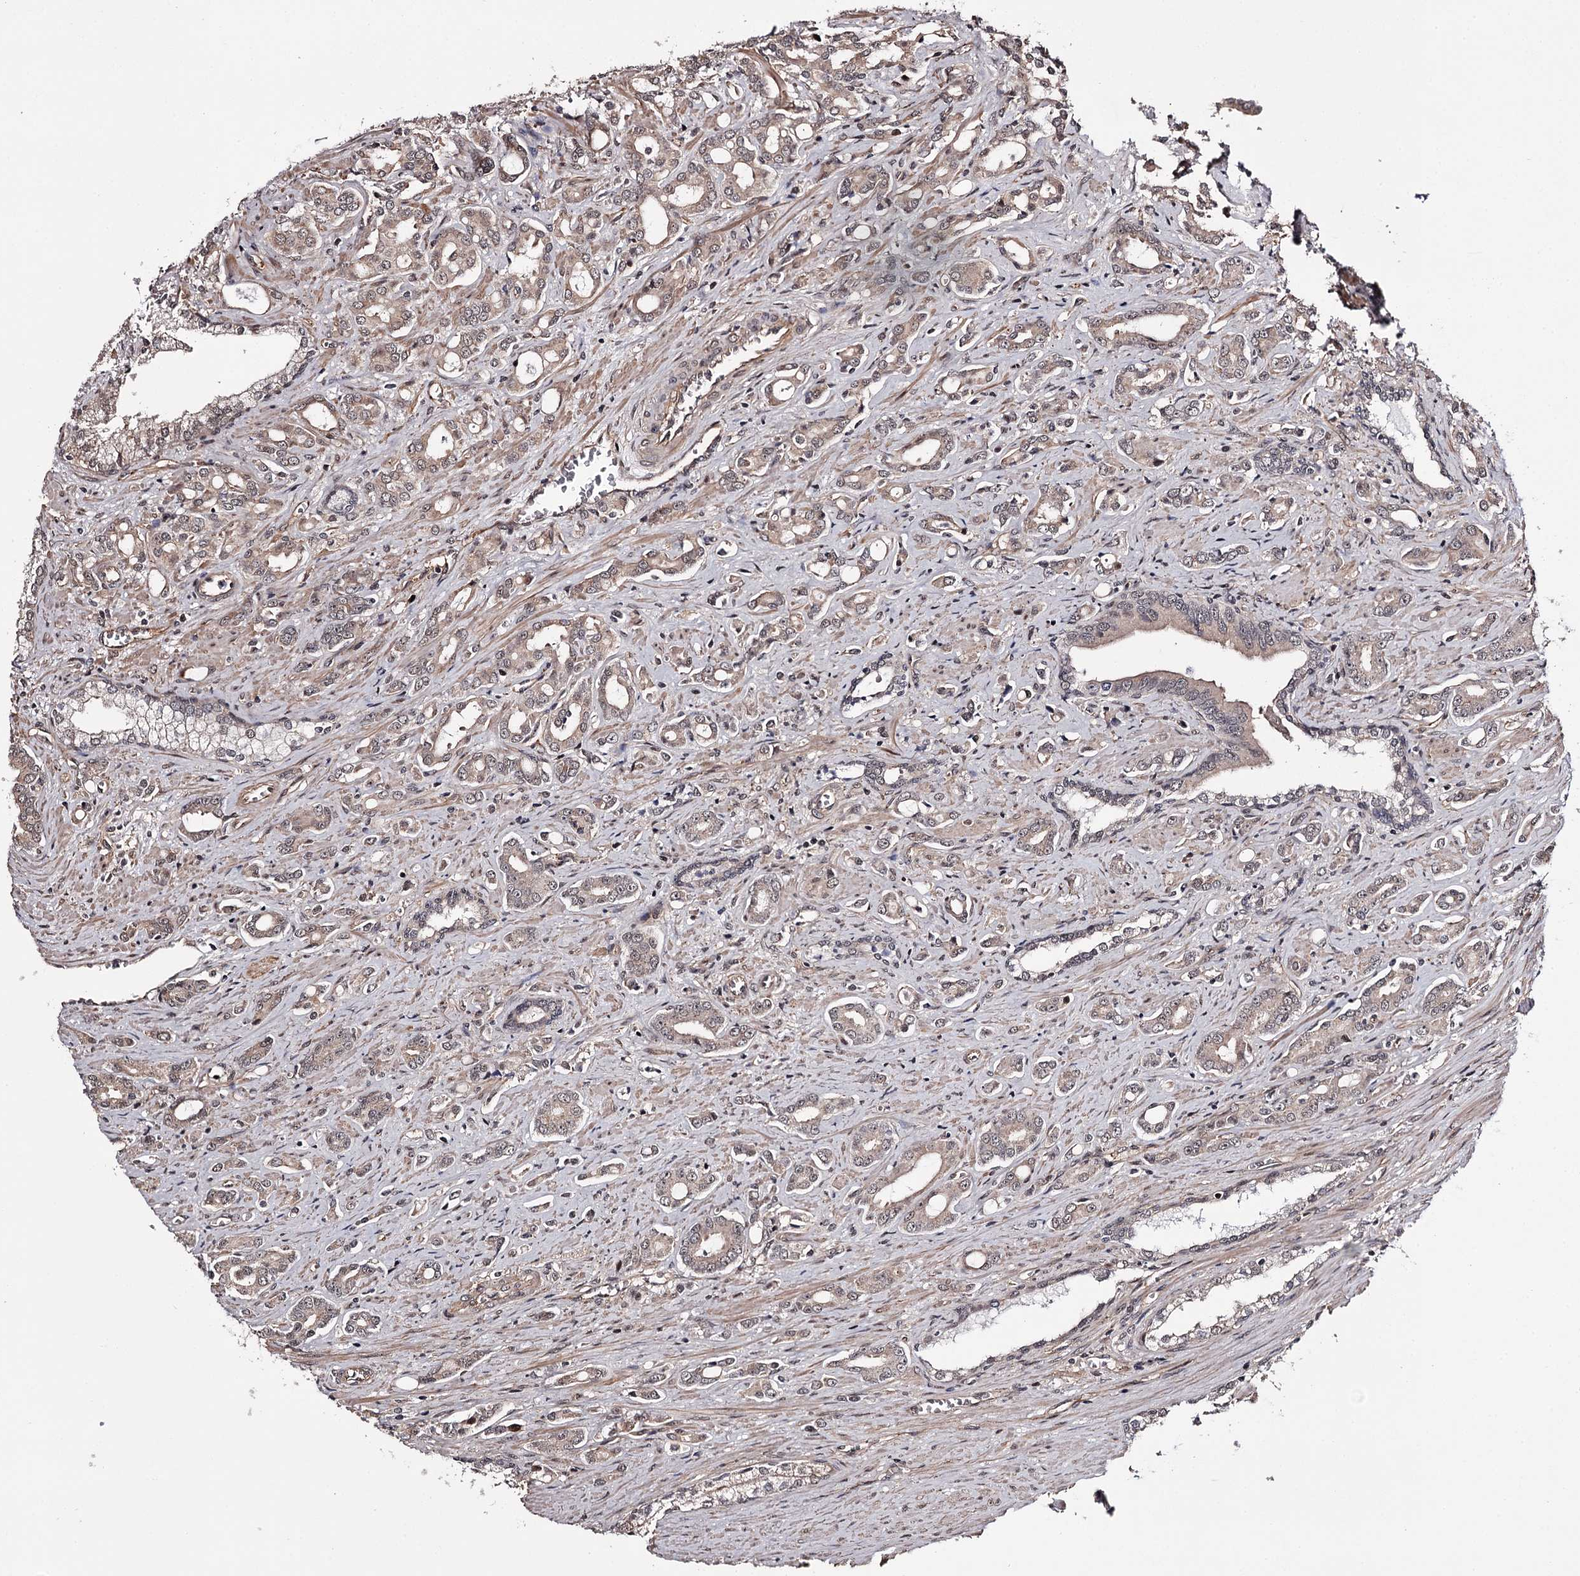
{"staining": {"intensity": "moderate", "quantity": "25%-75%", "location": "cytoplasmic/membranous,nuclear"}, "tissue": "prostate cancer", "cell_type": "Tumor cells", "image_type": "cancer", "snomed": [{"axis": "morphology", "description": "Adenocarcinoma, High grade"}, {"axis": "topography", "description": "Prostate"}], "caption": "A micrograph showing moderate cytoplasmic/membranous and nuclear positivity in about 25%-75% of tumor cells in prostate adenocarcinoma (high-grade), as visualized by brown immunohistochemical staining.", "gene": "TTC33", "patient": {"sex": "male", "age": 72}}